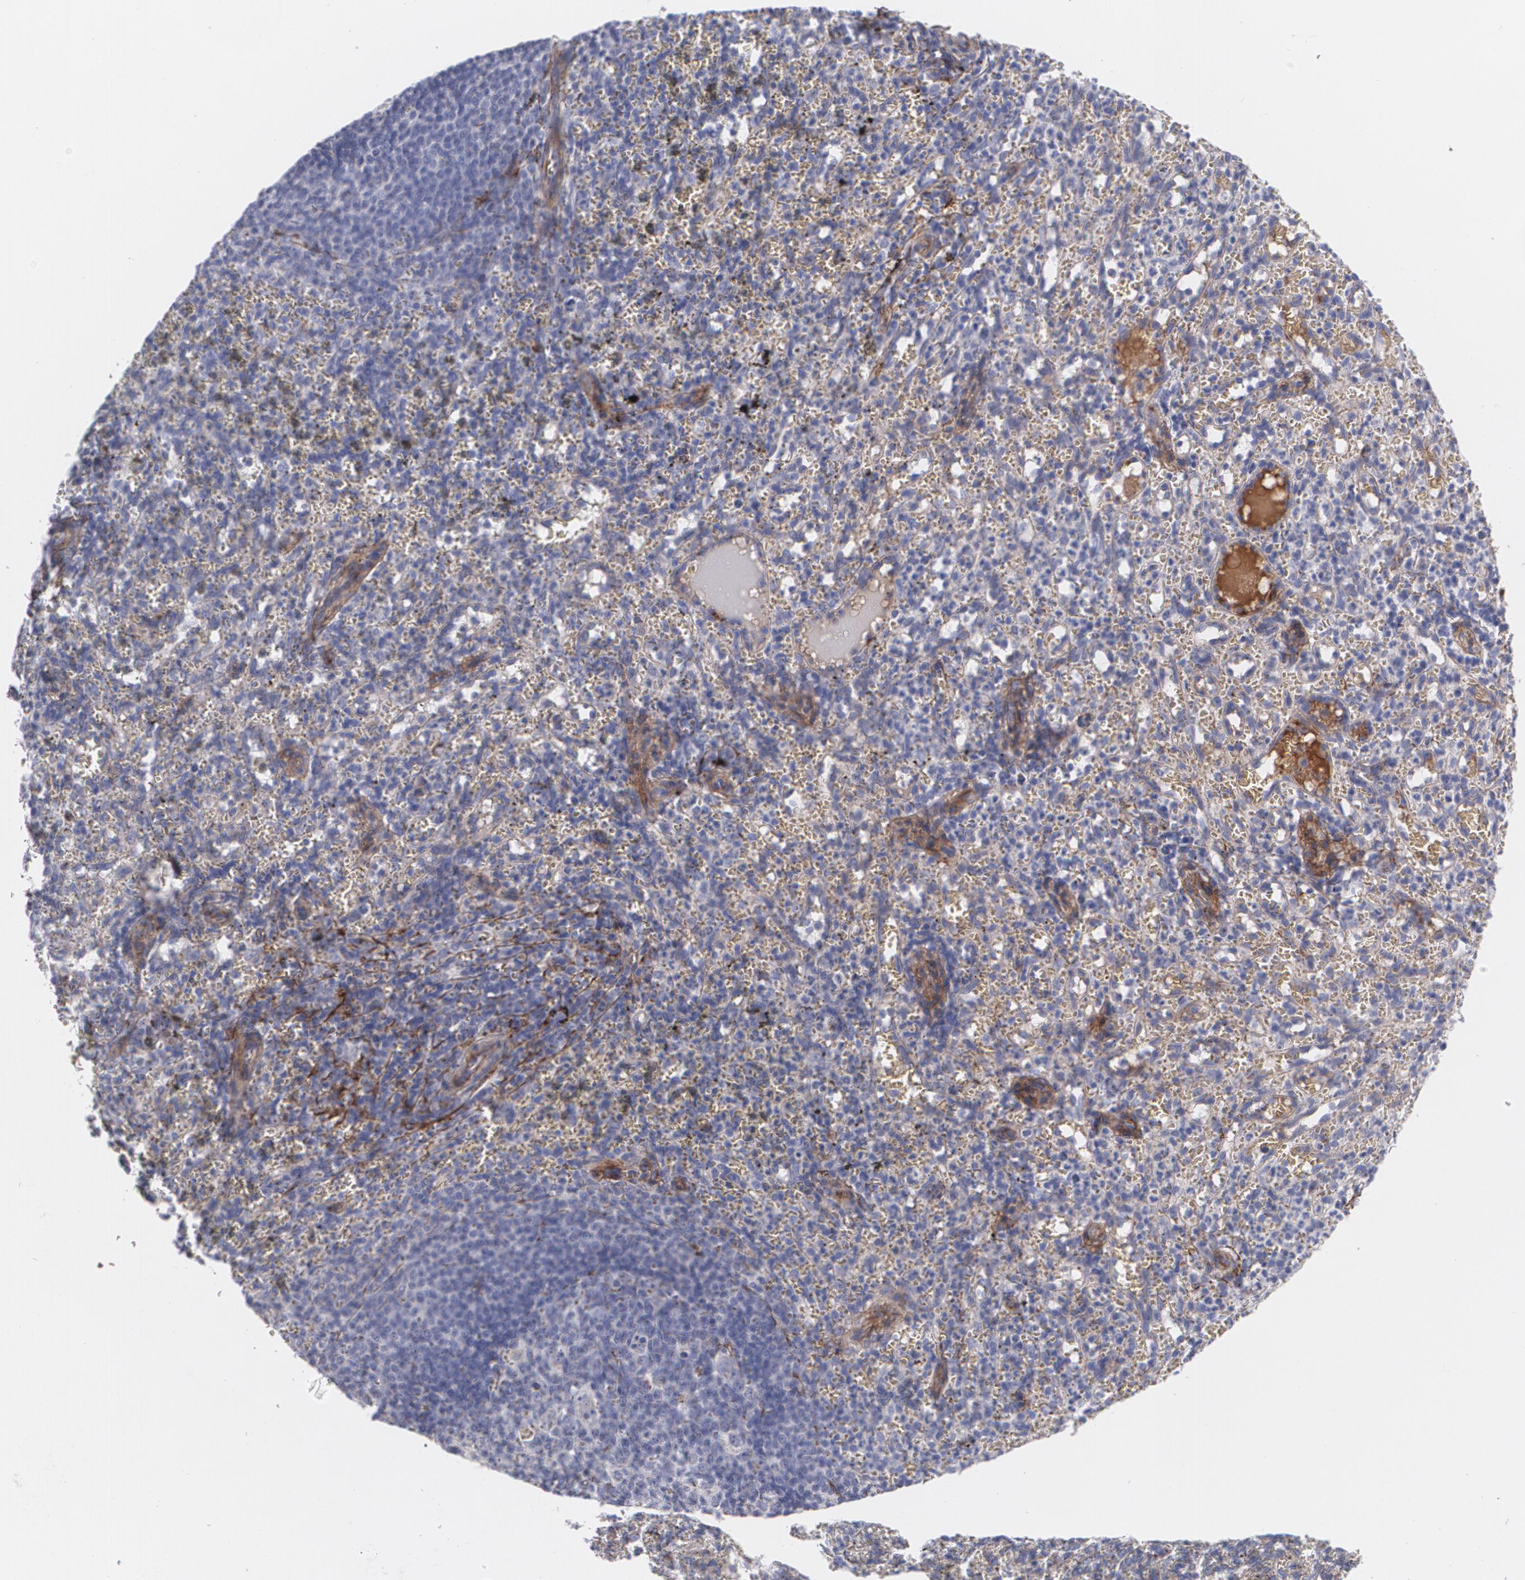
{"staining": {"intensity": "weak", "quantity": "<25%", "location": "cytoplasmic/membranous"}, "tissue": "spleen", "cell_type": "Cells in red pulp", "image_type": "normal", "snomed": [{"axis": "morphology", "description": "Normal tissue, NOS"}, {"axis": "topography", "description": "Spleen"}], "caption": "DAB (3,3'-diaminobenzidine) immunohistochemical staining of benign spleen demonstrates no significant positivity in cells in red pulp.", "gene": "FBLN1", "patient": {"sex": "female", "age": 10}}